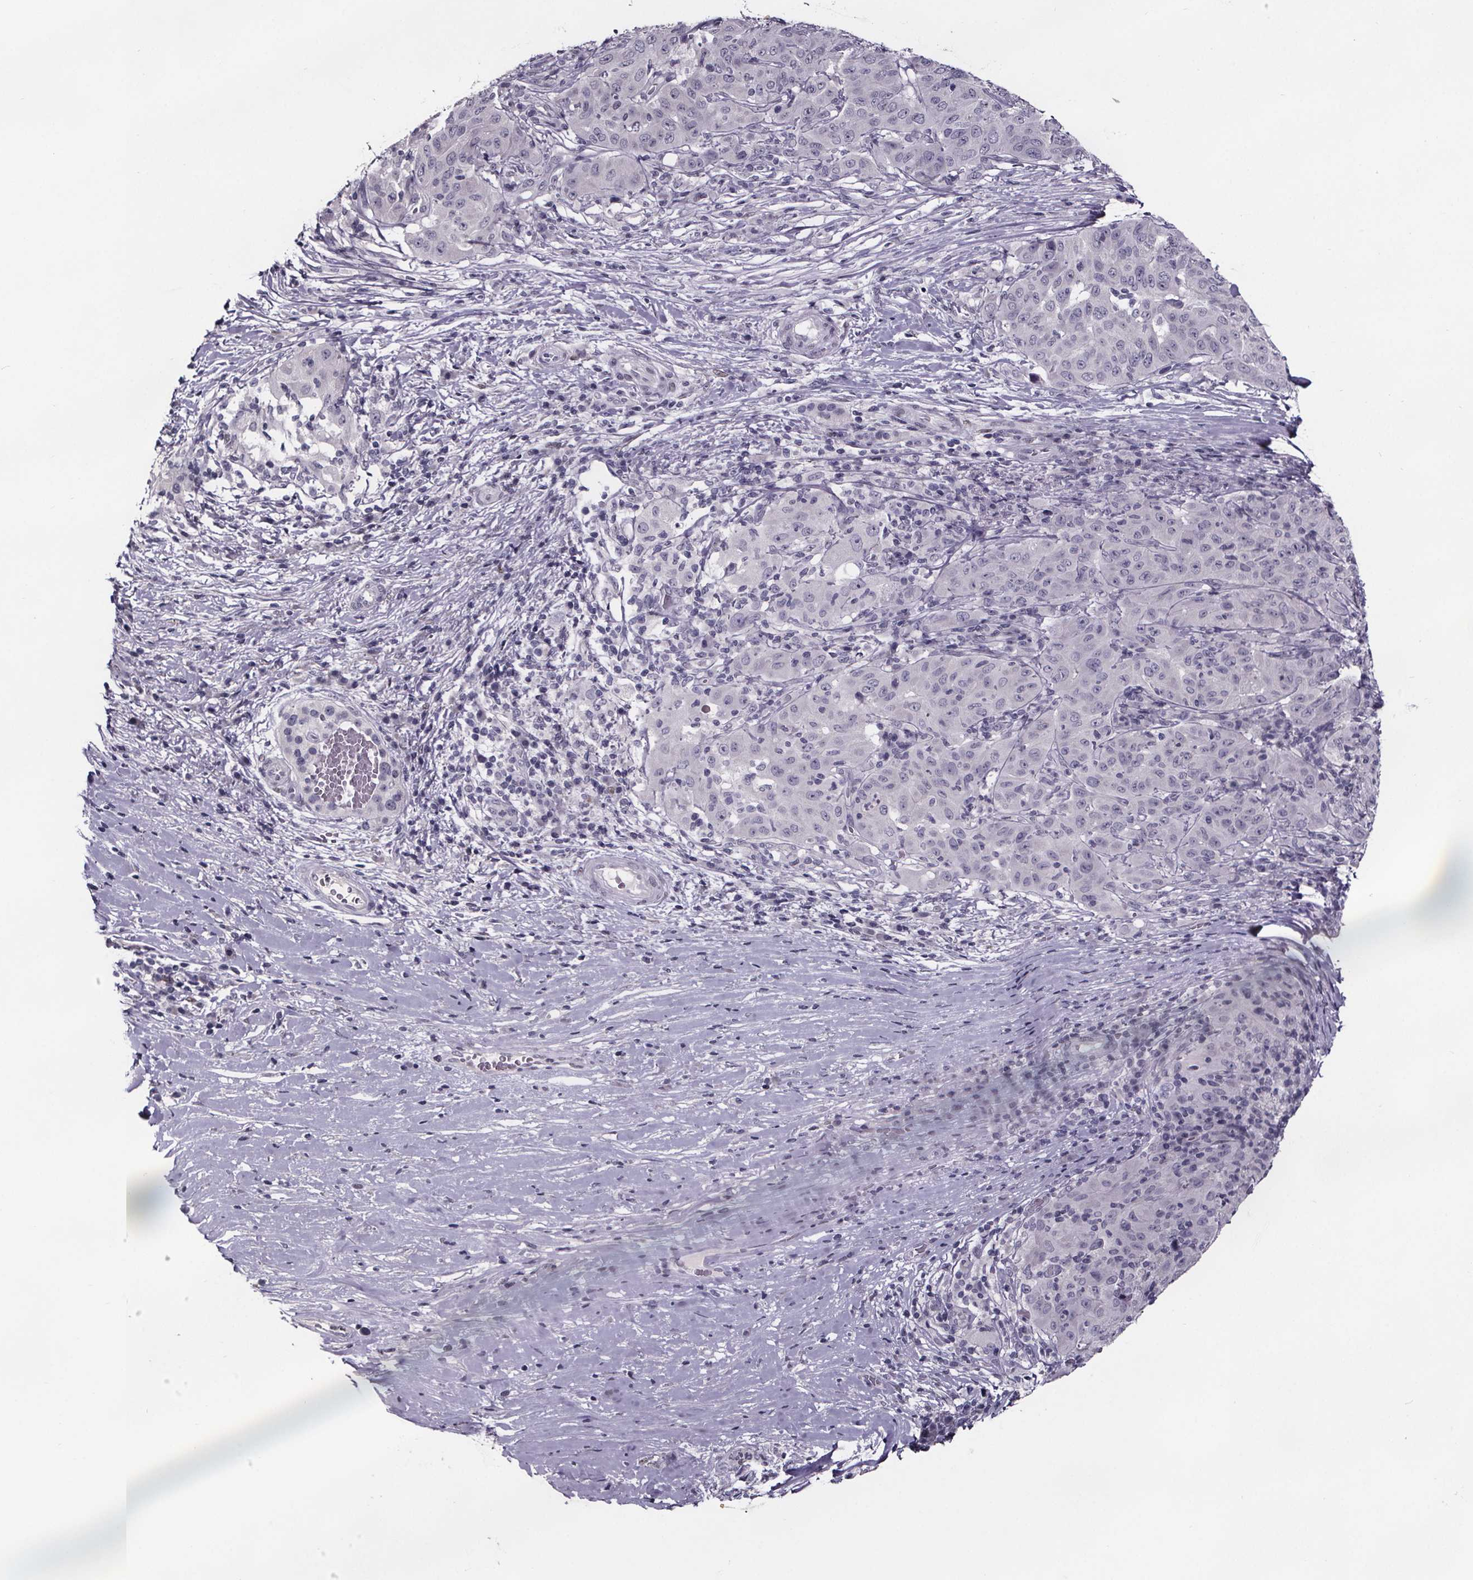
{"staining": {"intensity": "negative", "quantity": "none", "location": "none"}, "tissue": "pancreatic cancer", "cell_type": "Tumor cells", "image_type": "cancer", "snomed": [{"axis": "morphology", "description": "Adenocarcinoma, NOS"}, {"axis": "topography", "description": "Pancreas"}], "caption": "There is no significant positivity in tumor cells of pancreatic adenocarcinoma.", "gene": "AR", "patient": {"sex": "male", "age": 63}}